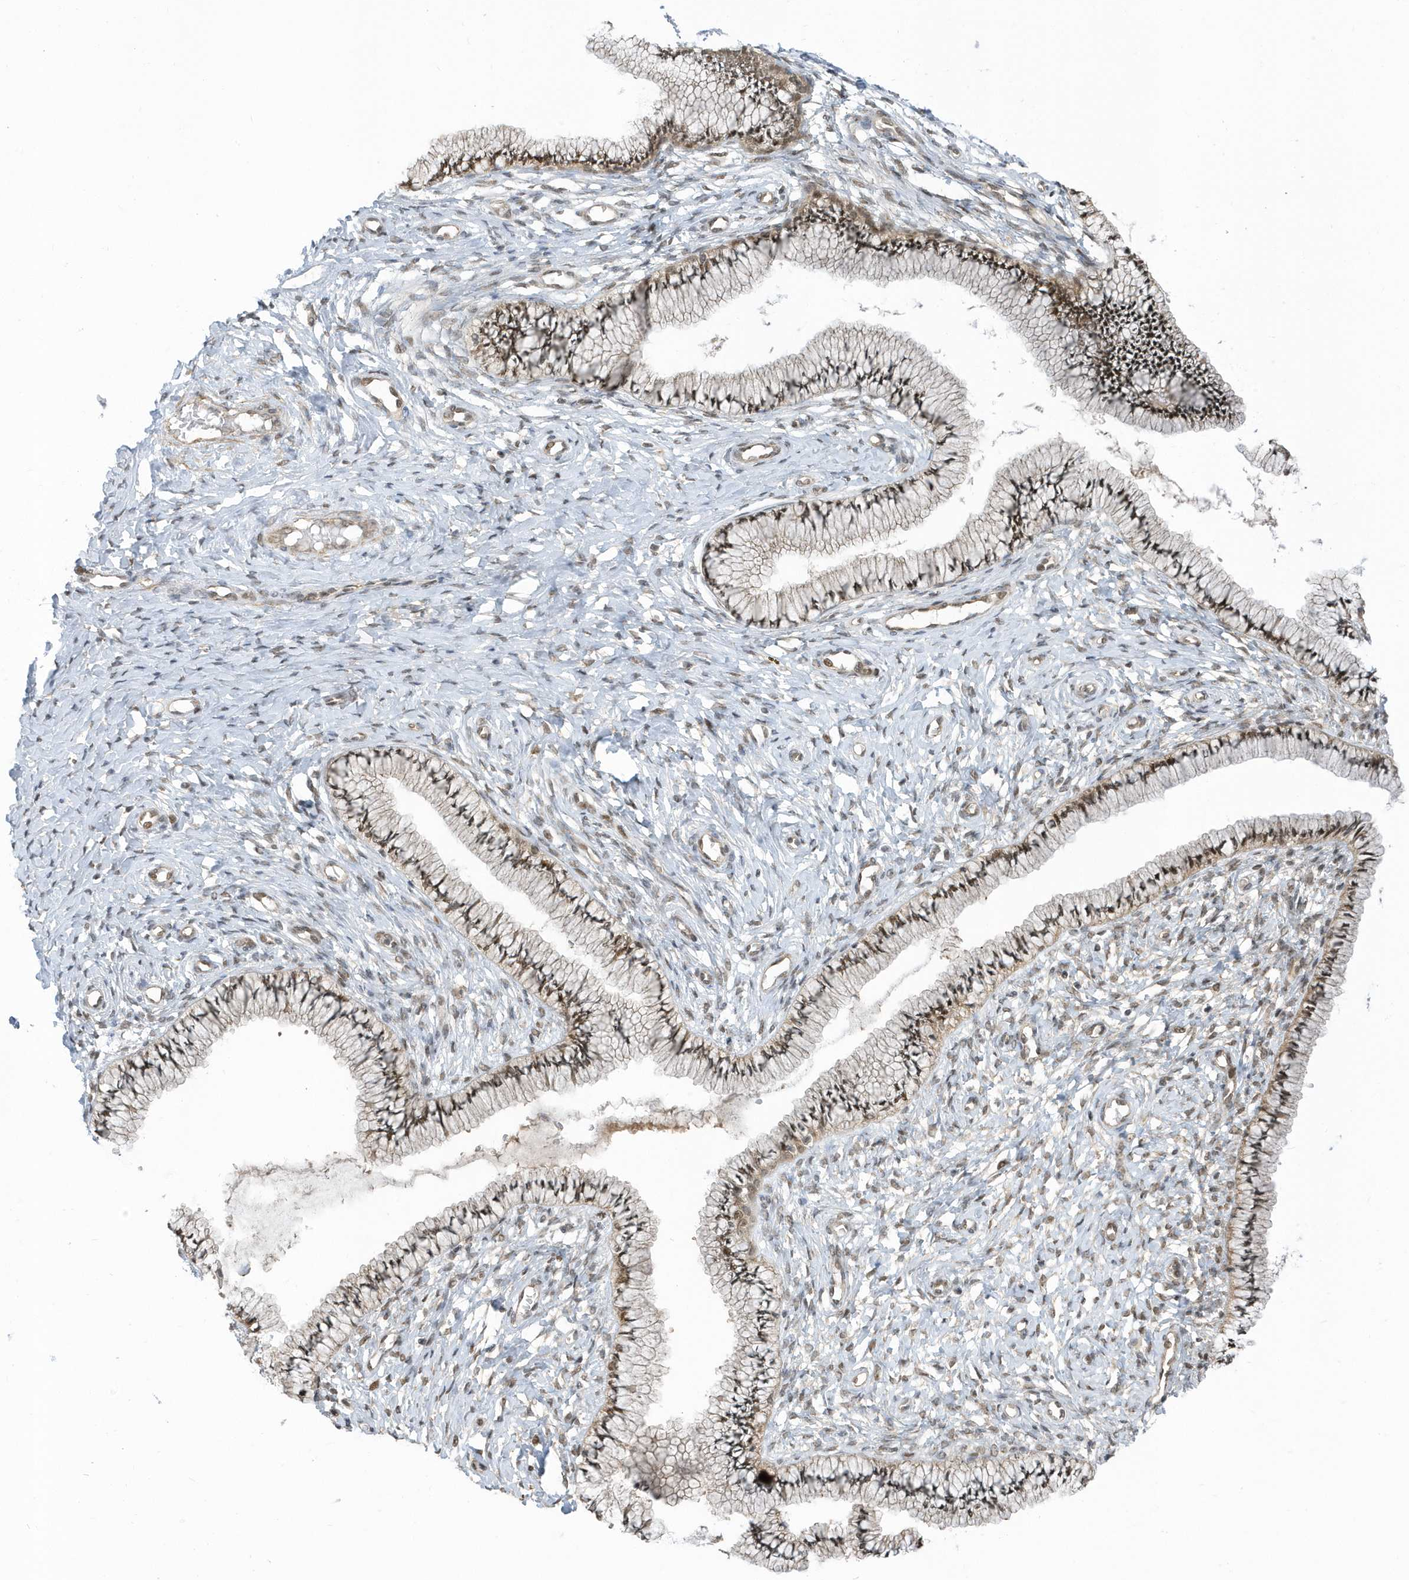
{"staining": {"intensity": "moderate", "quantity": ">75%", "location": "cytoplasmic/membranous,nuclear"}, "tissue": "cervix", "cell_type": "Glandular cells", "image_type": "normal", "snomed": [{"axis": "morphology", "description": "Normal tissue, NOS"}, {"axis": "topography", "description": "Cervix"}], "caption": "A brown stain labels moderate cytoplasmic/membranous,nuclear staining of a protein in glandular cells of normal cervix. (IHC, brightfield microscopy, high magnification).", "gene": "USP53", "patient": {"sex": "female", "age": 36}}